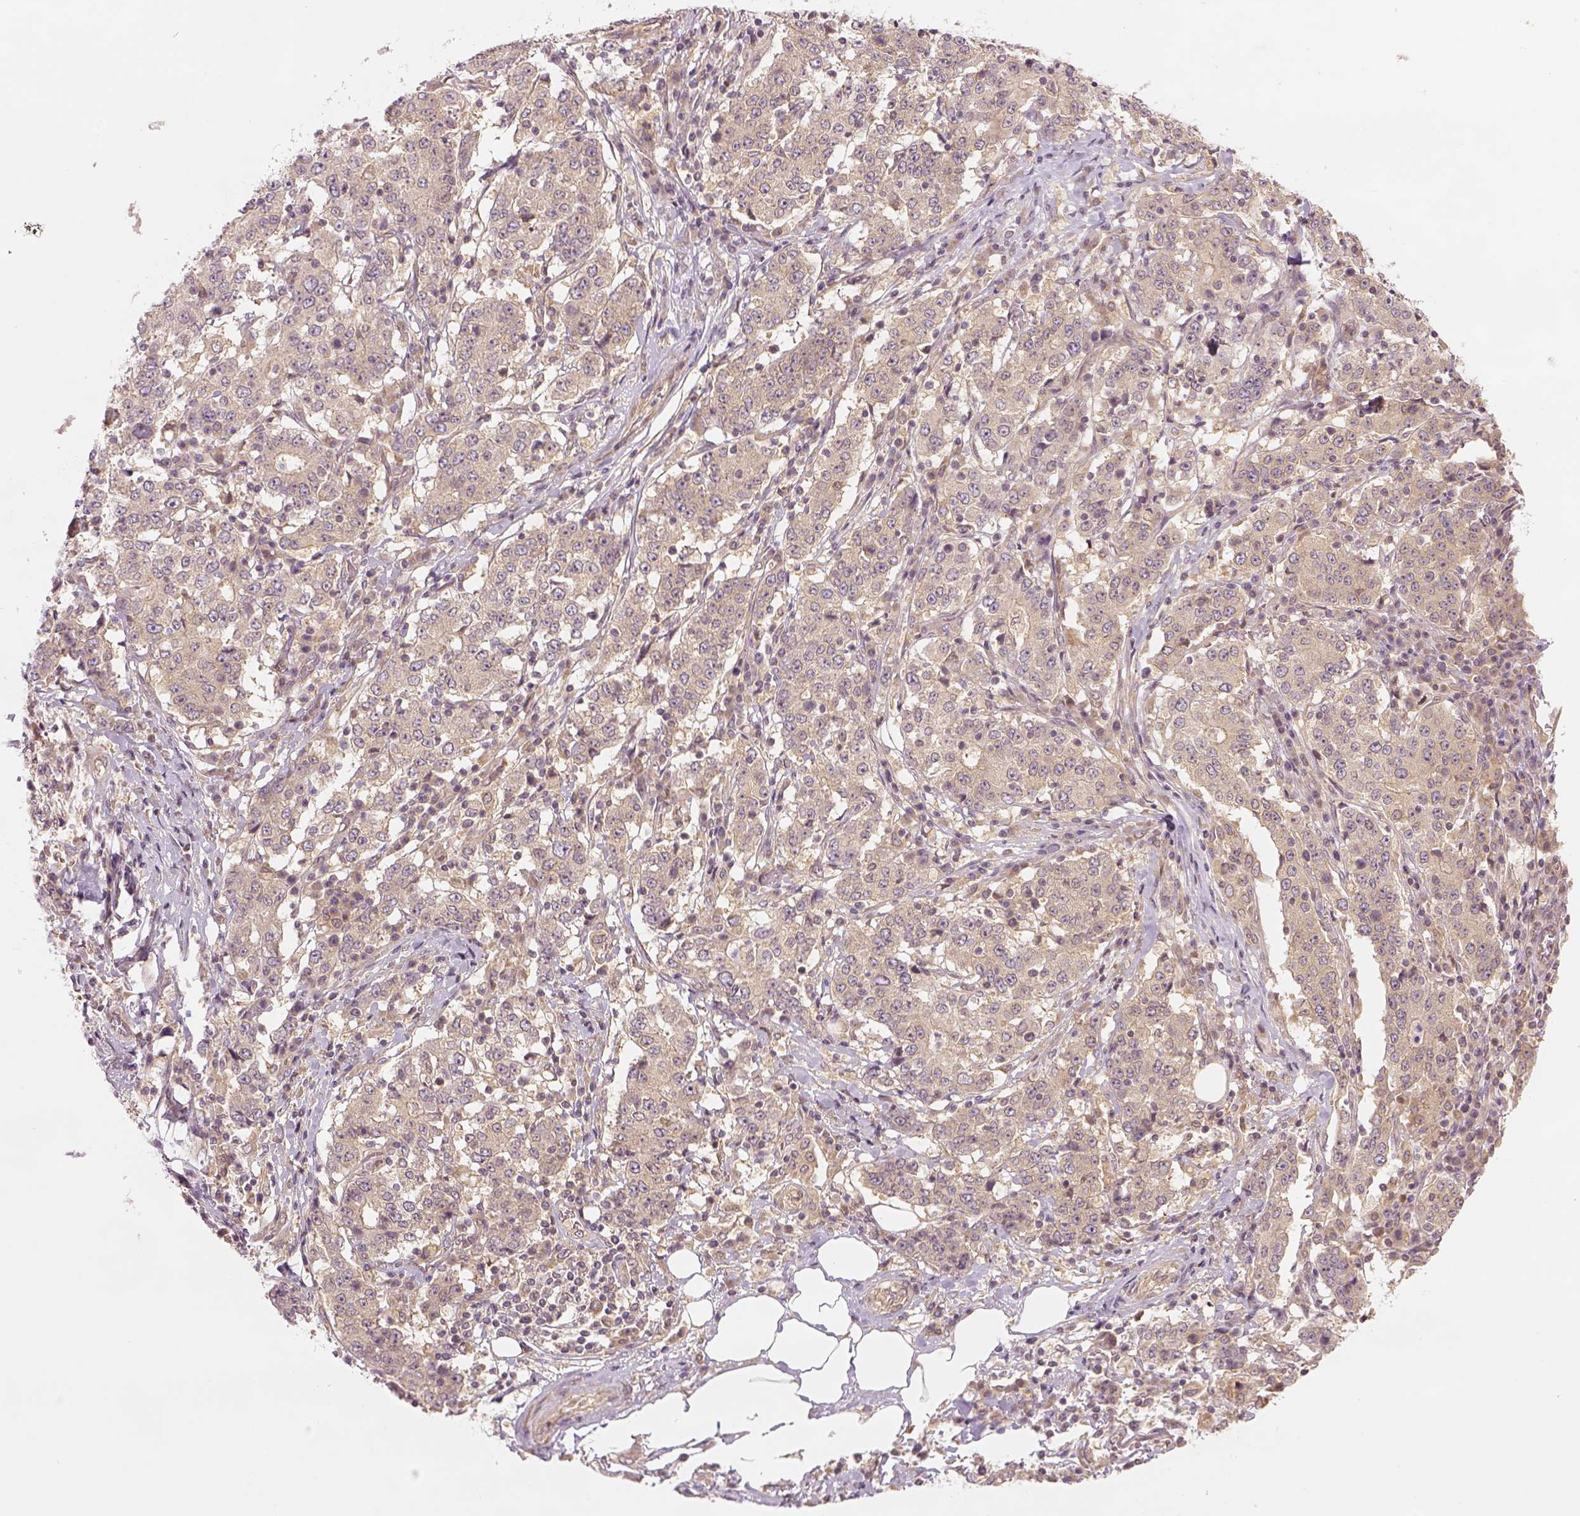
{"staining": {"intensity": "weak", "quantity": "<25%", "location": "cytoplasmic/membranous"}, "tissue": "stomach cancer", "cell_type": "Tumor cells", "image_type": "cancer", "snomed": [{"axis": "morphology", "description": "Adenocarcinoma, NOS"}, {"axis": "topography", "description": "Stomach"}], "caption": "Immunohistochemistry (IHC) of human stomach adenocarcinoma shows no staining in tumor cells.", "gene": "PAIP1", "patient": {"sex": "male", "age": 59}}